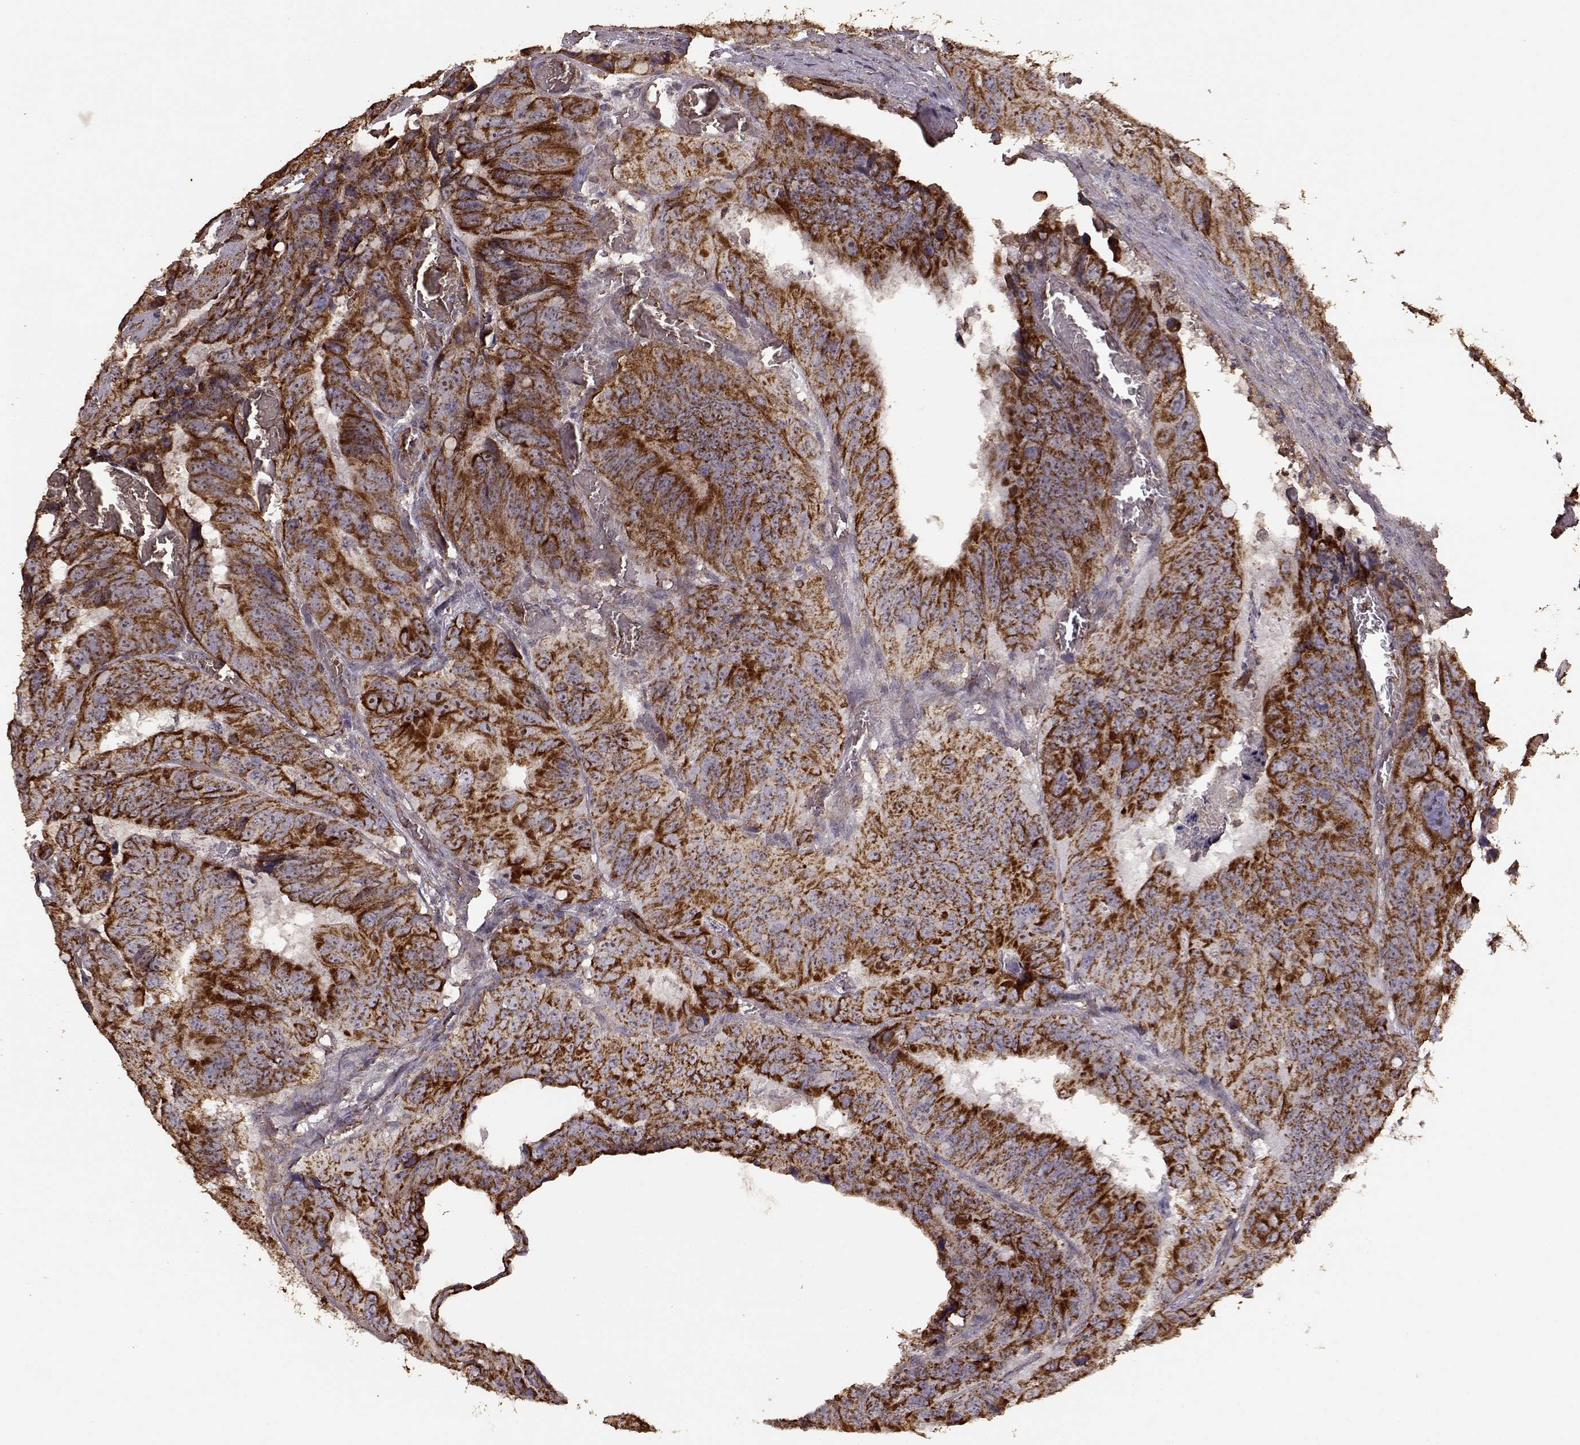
{"staining": {"intensity": "strong", "quantity": ">75%", "location": "cytoplasmic/membranous"}, "tissue": "colorectal cancer", "cell_type": "Tumor cells", "image_type": "cancer", "snomed": [{"axis": "morphology", "description": "Adenocarcinoma, NOS"}, {"axis": "topography", "description": "Colon"}], "caption": "Brown immunohistochemical staining in colorectal cancer (adenocarcinoma) reveals strong cytoplasmic/membranous staining in about >75% of tumor cells.", "gene": "PTGES2", "patient": {"sex": "male", "age": 79}}